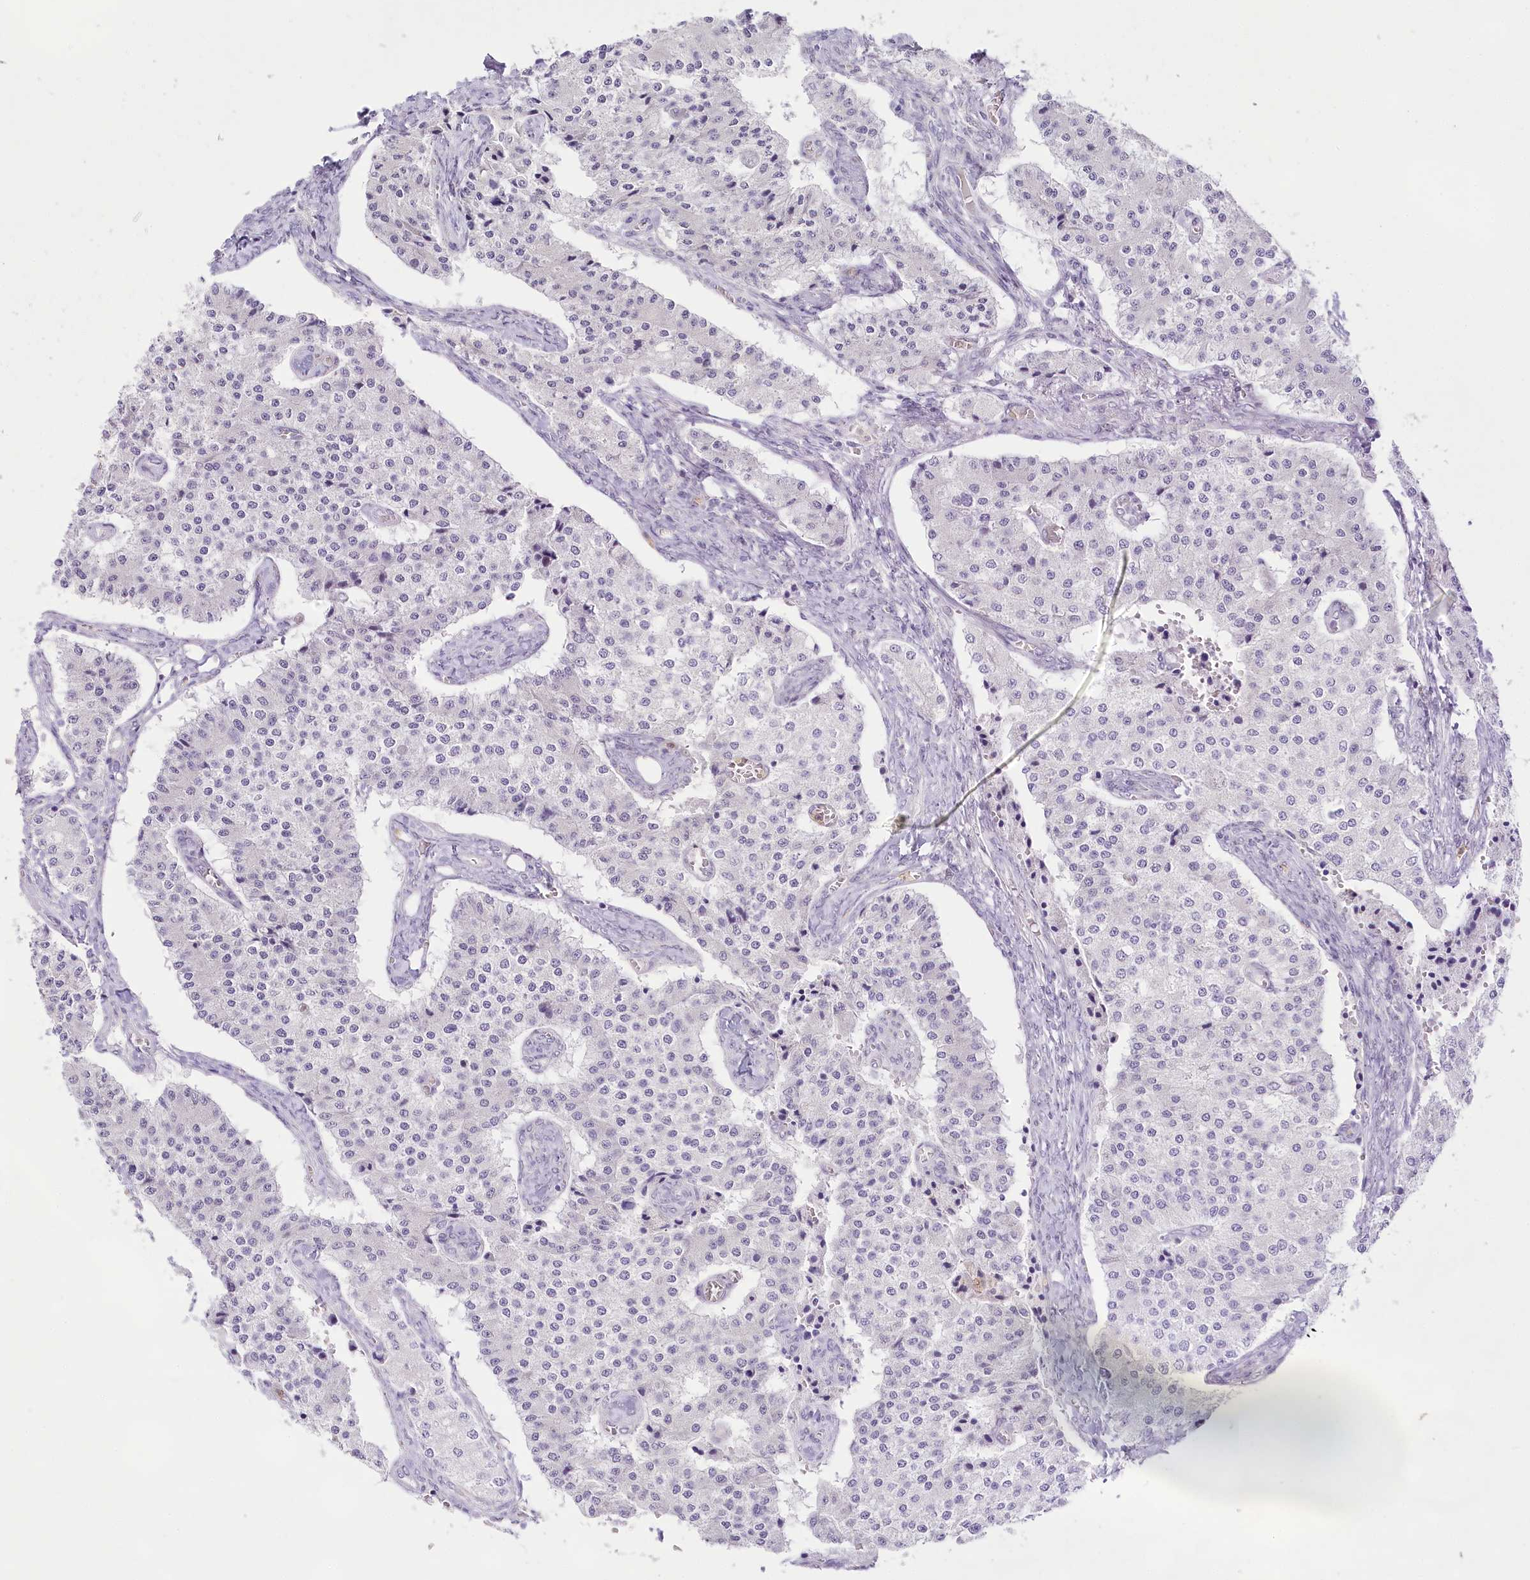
{"staining": {"intensity": "negative", "quantity": "none", "location": "none"}, "tissue": "carcinoid", "cell_type": "Tumor cells", "image_type": "cancer", "snomed": [{"axis": "morphology", "description": "Carcinoid, malignant, NOS"}, {"axis": "topography", "description": "Colon"}], "caption": "Carcinoid was stained to show a protein in brown. There is no significant expression in tumor cells.", "gene": "CCDC30", "patient": {"sex": "female", "age": 52}}